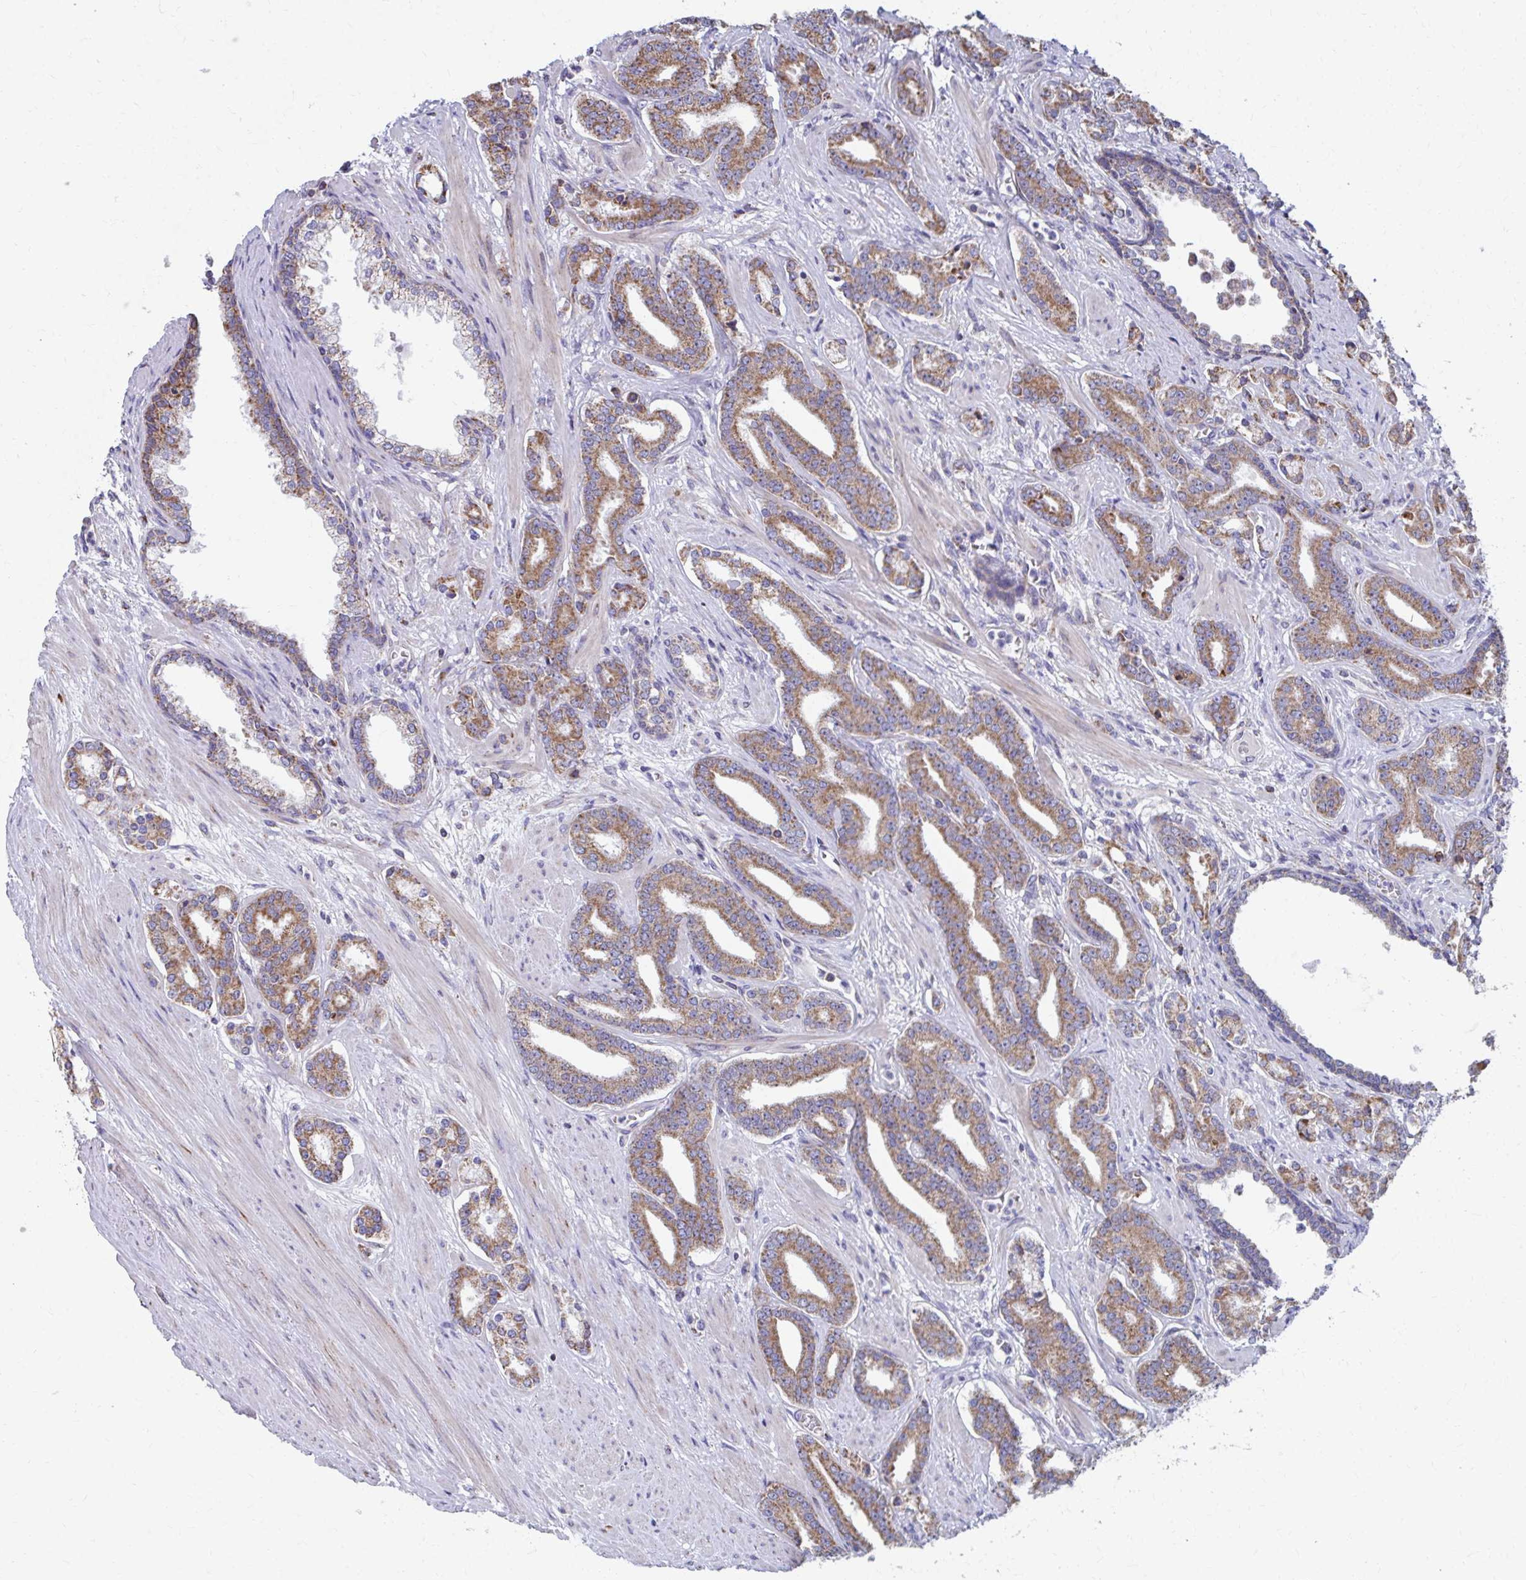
{"staining": {"intensity": "moderate", "quantity": ">75%", "location": "cytoplasmic/membranous"}, "tissue": "prostate cancer", "cell_type": "Tumor cells", "image_type": "cancer", "snomed": [{"axis": "morphology", "description": "Adenocarcinoma, High grade"}, {"axis": "topography", "description": "Prostate"}], "caption": "Tumor cells demonstrate medium levels of moderate cytoplasmic/membranous staining in approximately >75% of cells in human high-grade adenocarcinoma (prostate).", "gene": "RCC1L", "patient": {"sex": "male", "age": 60}}